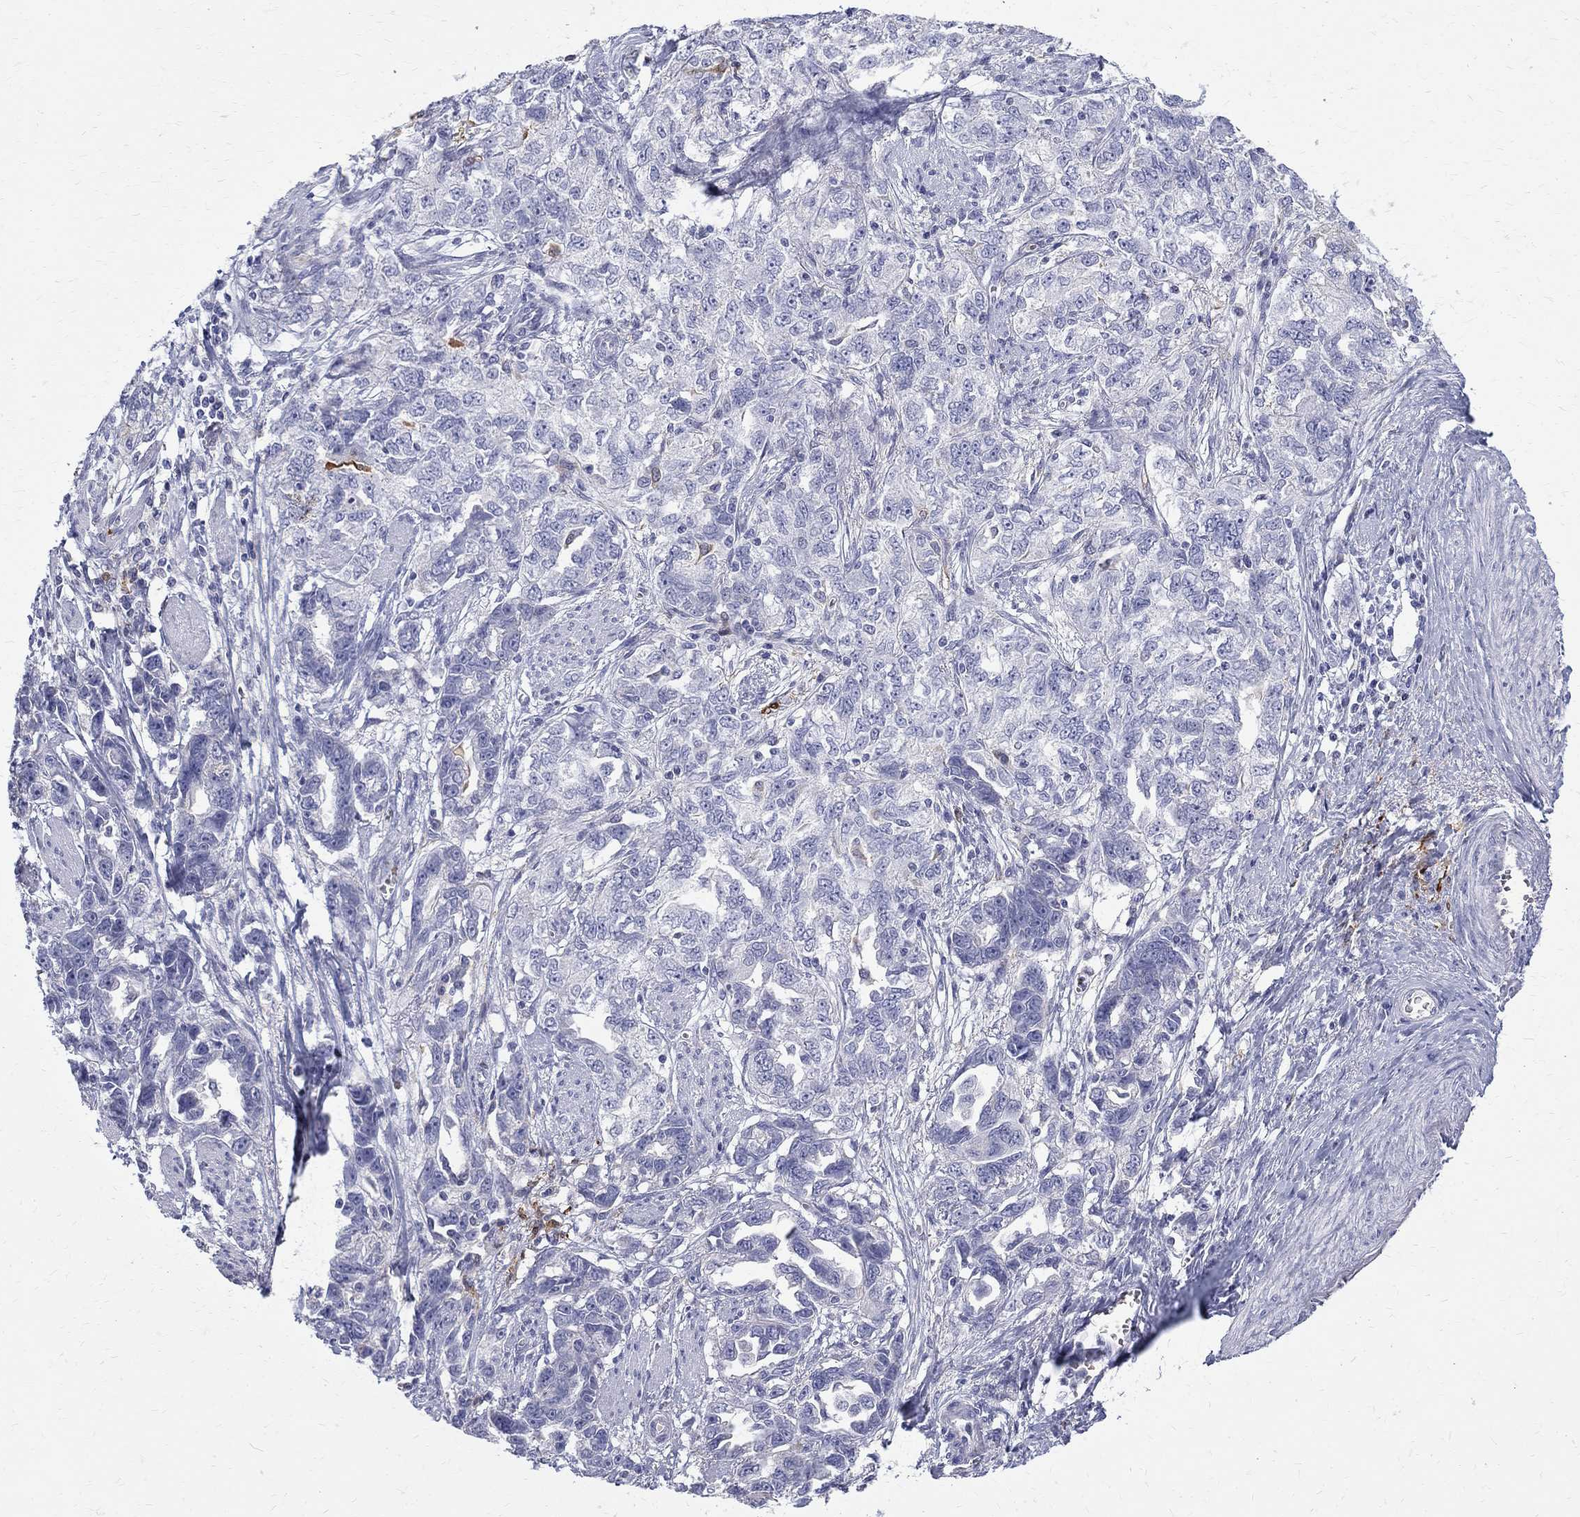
{"staining": {"intensity": "negative", "quantity": "none", "location": "none"}, "tissue": "ovarian cancer", "cell_type": "Tumor cells", "image_type": "cancer", "snomed": [{"axis": "morphology", "description": "Cystadenocarcinoma, serous, NOS"}, {"axis": "topography", "description": "Ovary"}], "caption": "Ovarian cancer was stained to show a protein in brown. There is no significant expression in tumor cells. (DAB (3,3'-diaminobenzidine) immunohistochemistry visualized using brightfield microscopy, high magnification).", "gene": "AGER", "patient": {"sex": "female", "age": 51}}